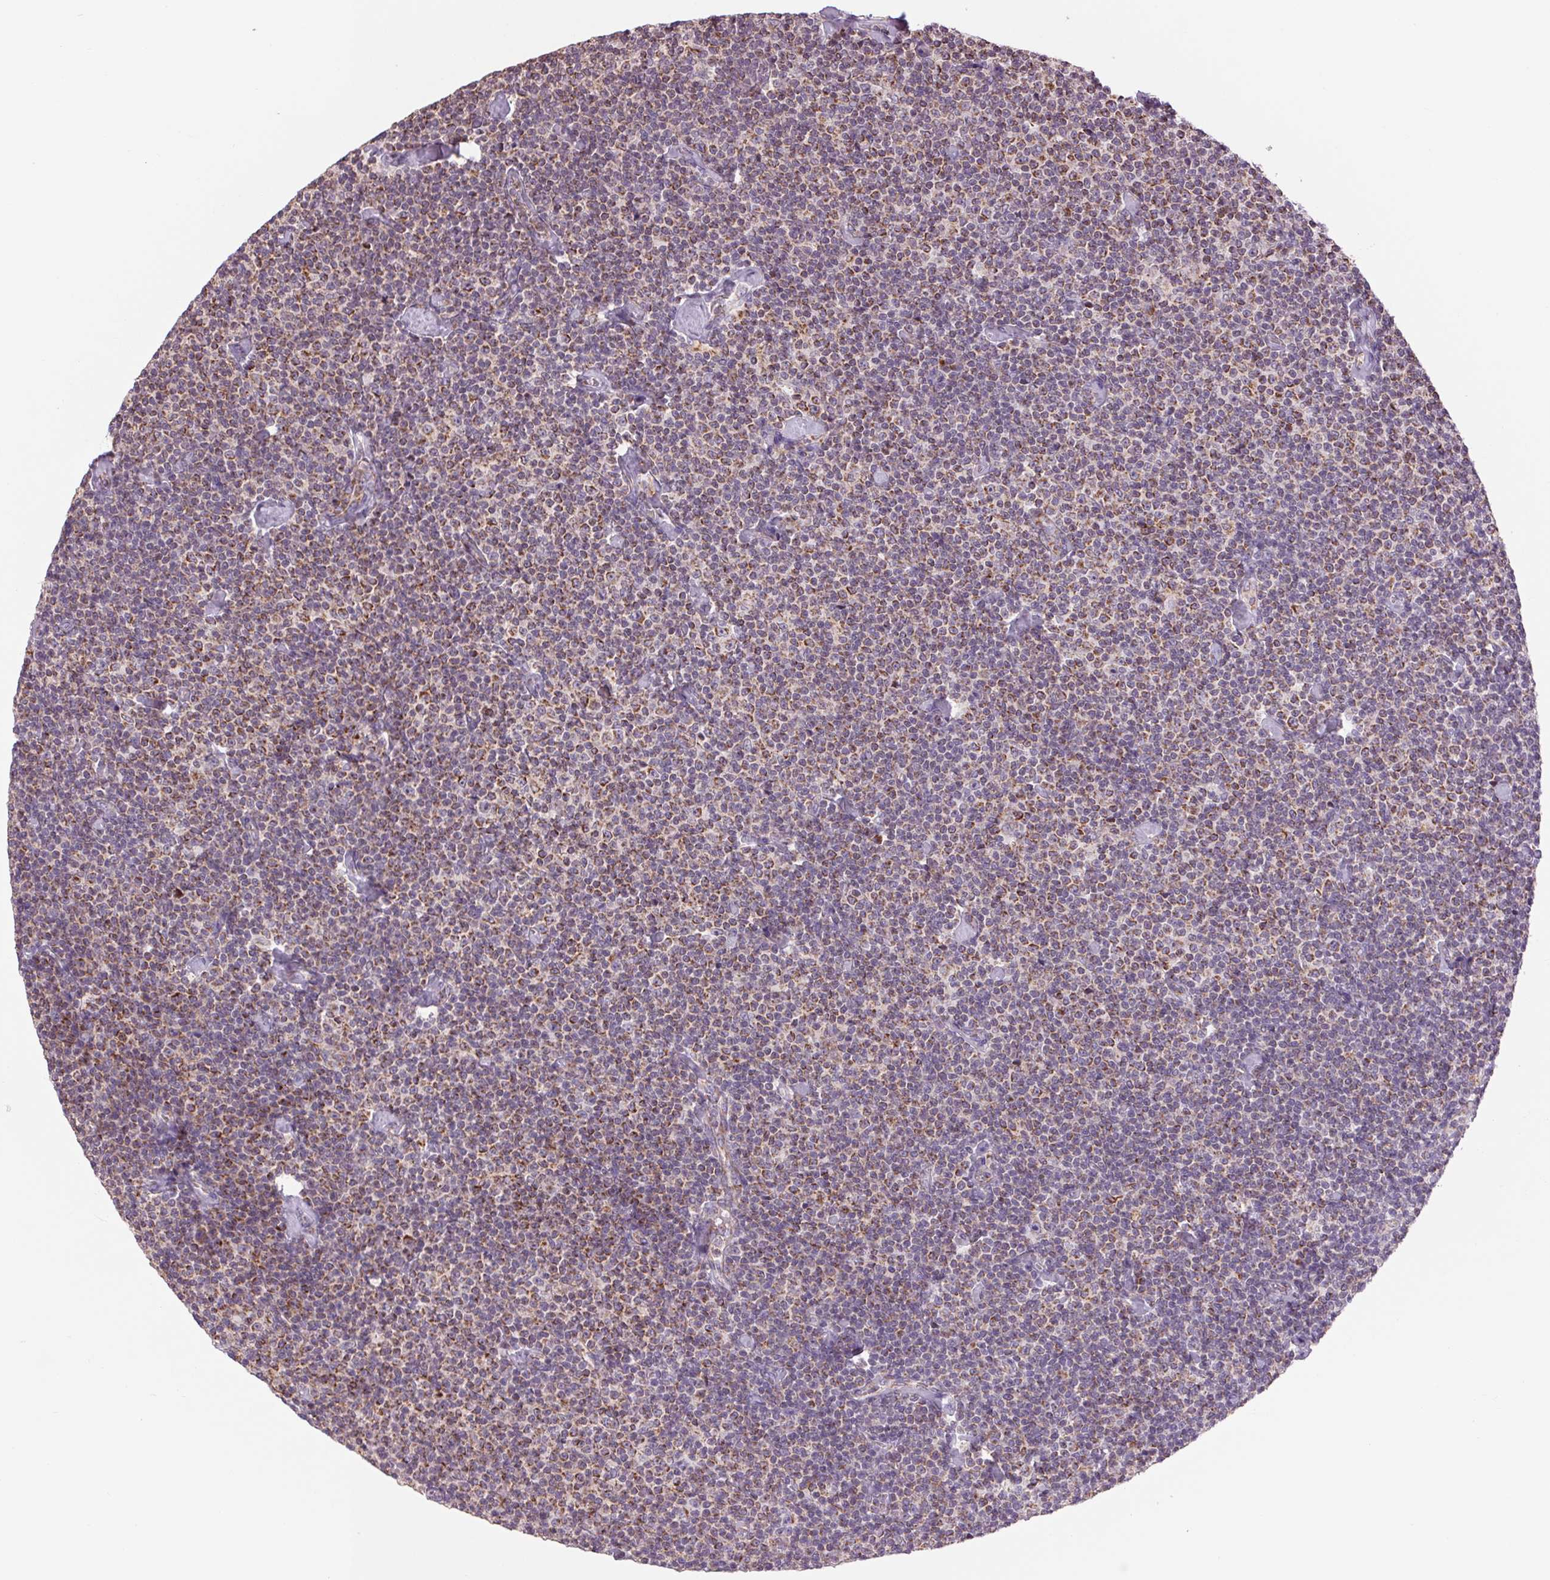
{"staining": {"intensity": "moderate", "quantity": ">75%", "location": "cytoplasmic/membranous"}, "tissue": "lymphoma", "cell_type": "Tumor cells", "image_type": "cancer", "snomed": [{"axis": "morphology", "description": "Malignant lymphoma, non-Hodgkin's type, Low grade"}, {"axis": "topography", "description": "Lymph node"}], "caption": "Protein analysis of low-grade malignant lymphoma, non-Hodgkin's type tissue reveals moderate cytoplasmic/membranous expression in about >75% of tumor cells.", "gene": "COX6A1", "patient": {"sex": "male", "age": 81}}